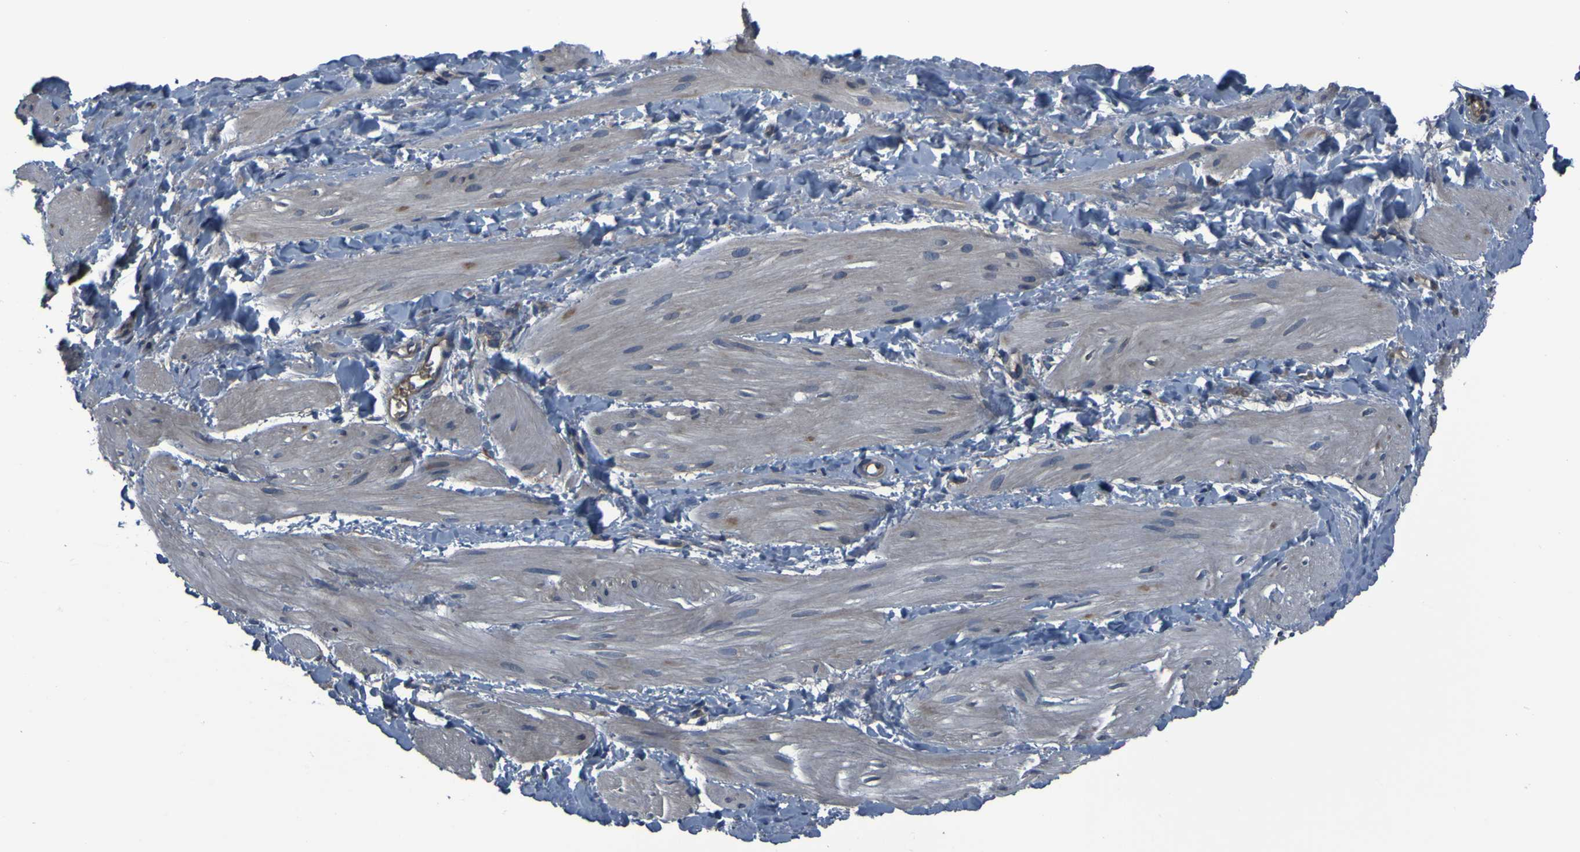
{"staining": {"intensity": "negative", "quantity": "none", "location": "none"}, "tissue": "smooth muscle", "cell_type": "Smooth muscle cells", "image_type": "normal", "snomed": [{"axis": "morphology", "description": "Normal tissue, NOS"}, {"axis": "topography", "description": "Smooth muscle"}], "caption": "IHC histopathology image of unremarkable human smooth muscle stained for a protein (brown), which reveals no staining in smooth muscle cells. The staining was performed using DAB to visualize the protein expression in brown, while the nuclei were stained in blue with hematoxylin (Magnification: 20x).", "gene": "GRAMD1A", "patient": {"sex": "male", "age": 16}}